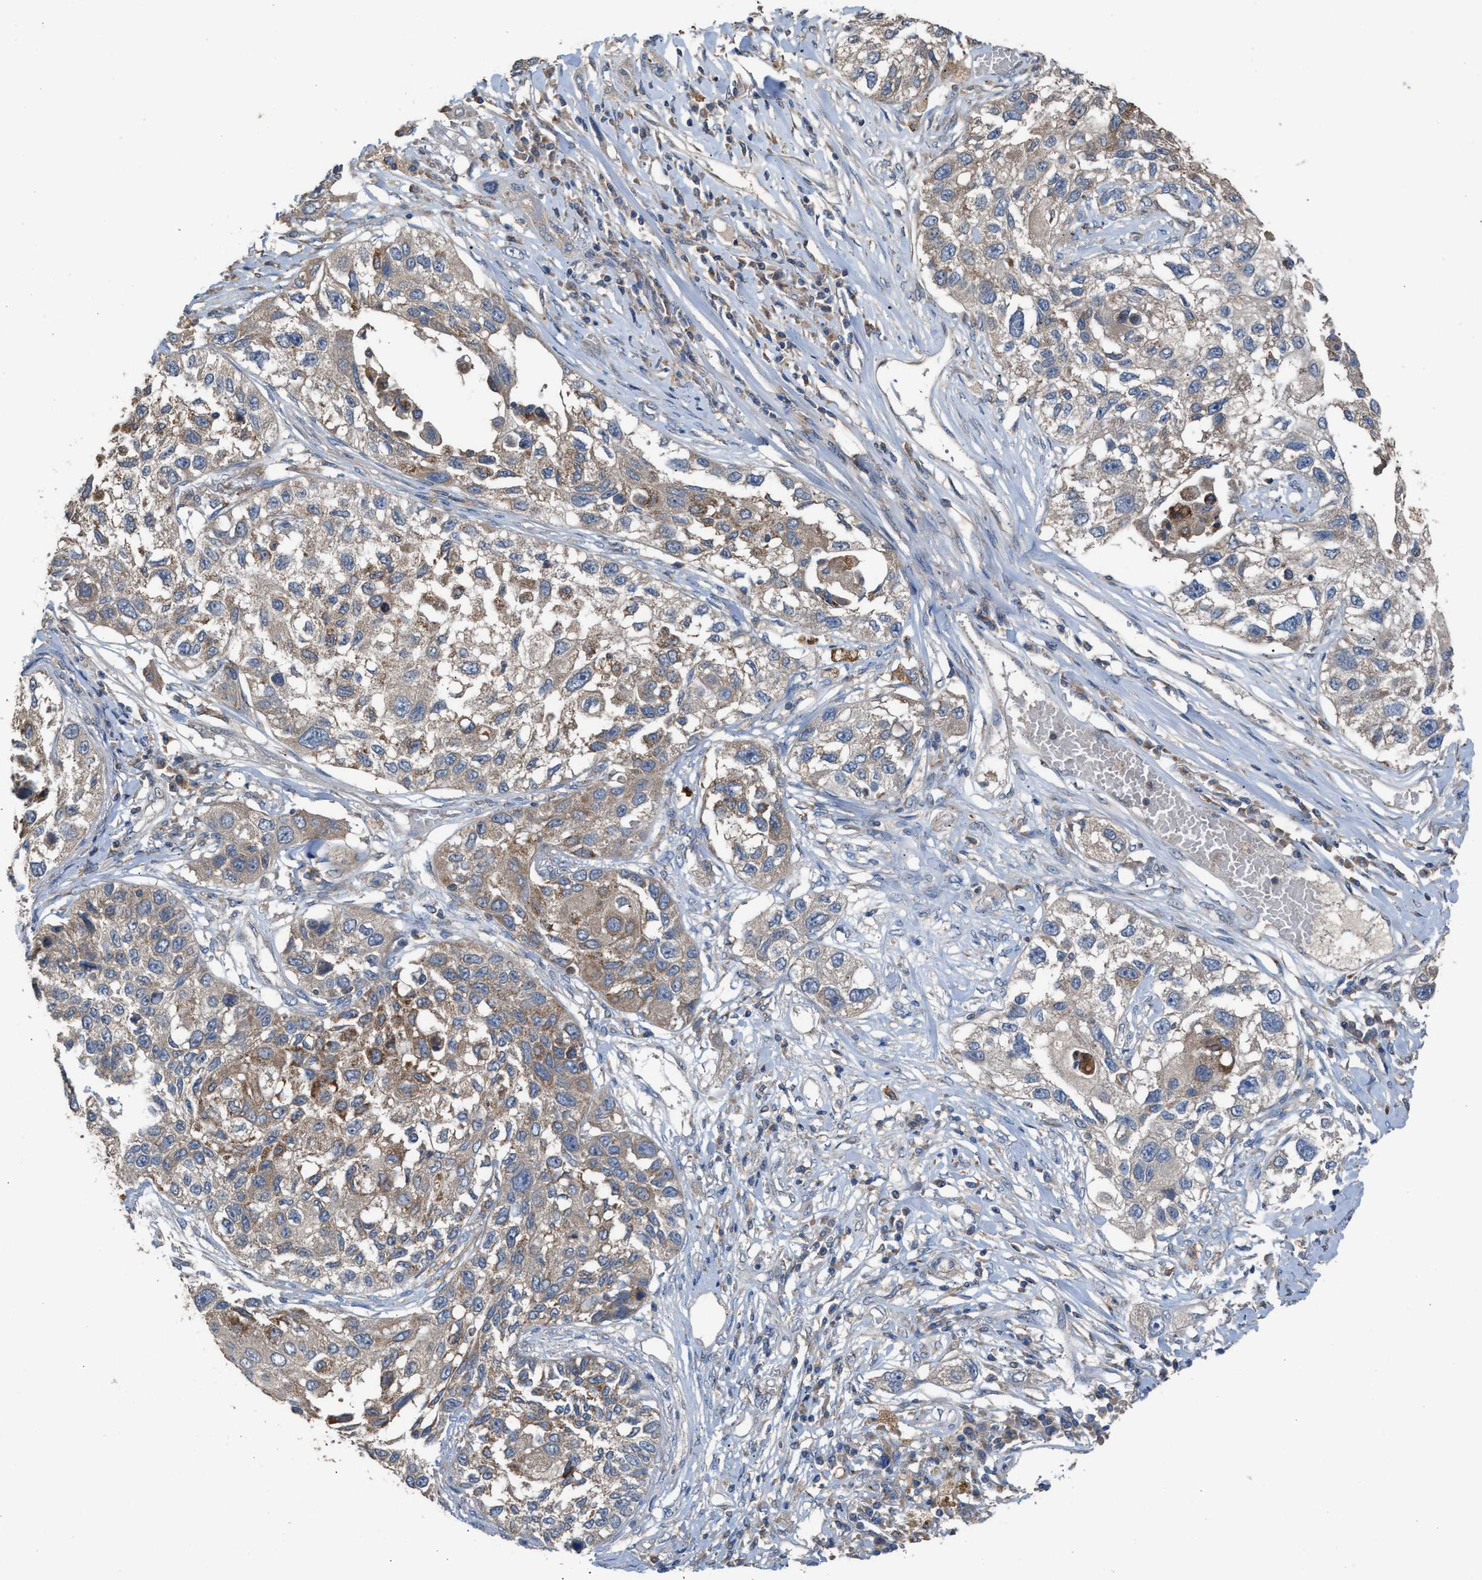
{"staining": {"intensity": "weak", "quantity": ">75%", "location": "cytoplasmic/membranous"}, "tissue": "lung cancer", "cell_type": "Tumor cells", "image_type": "cancer", "snomed": [{"axis": "morphology", "description": "Squamous cell carcinoma, NOS"}, {"axis": "topography", "description": "Lung"}], "caption": "Lung cancer tissue demonstrates weak cytoplasmic/membranous staining in approximately >75% of tumor cells, visualized by immunohistochemistry. The staining was performed using DAB to visualize the protein expression in brown, while the nuclei were stained in blue with hematoxylin (Magnification: 20x).", "gene": "TPK1", "patient": {"sex": "male", "age": 71}}